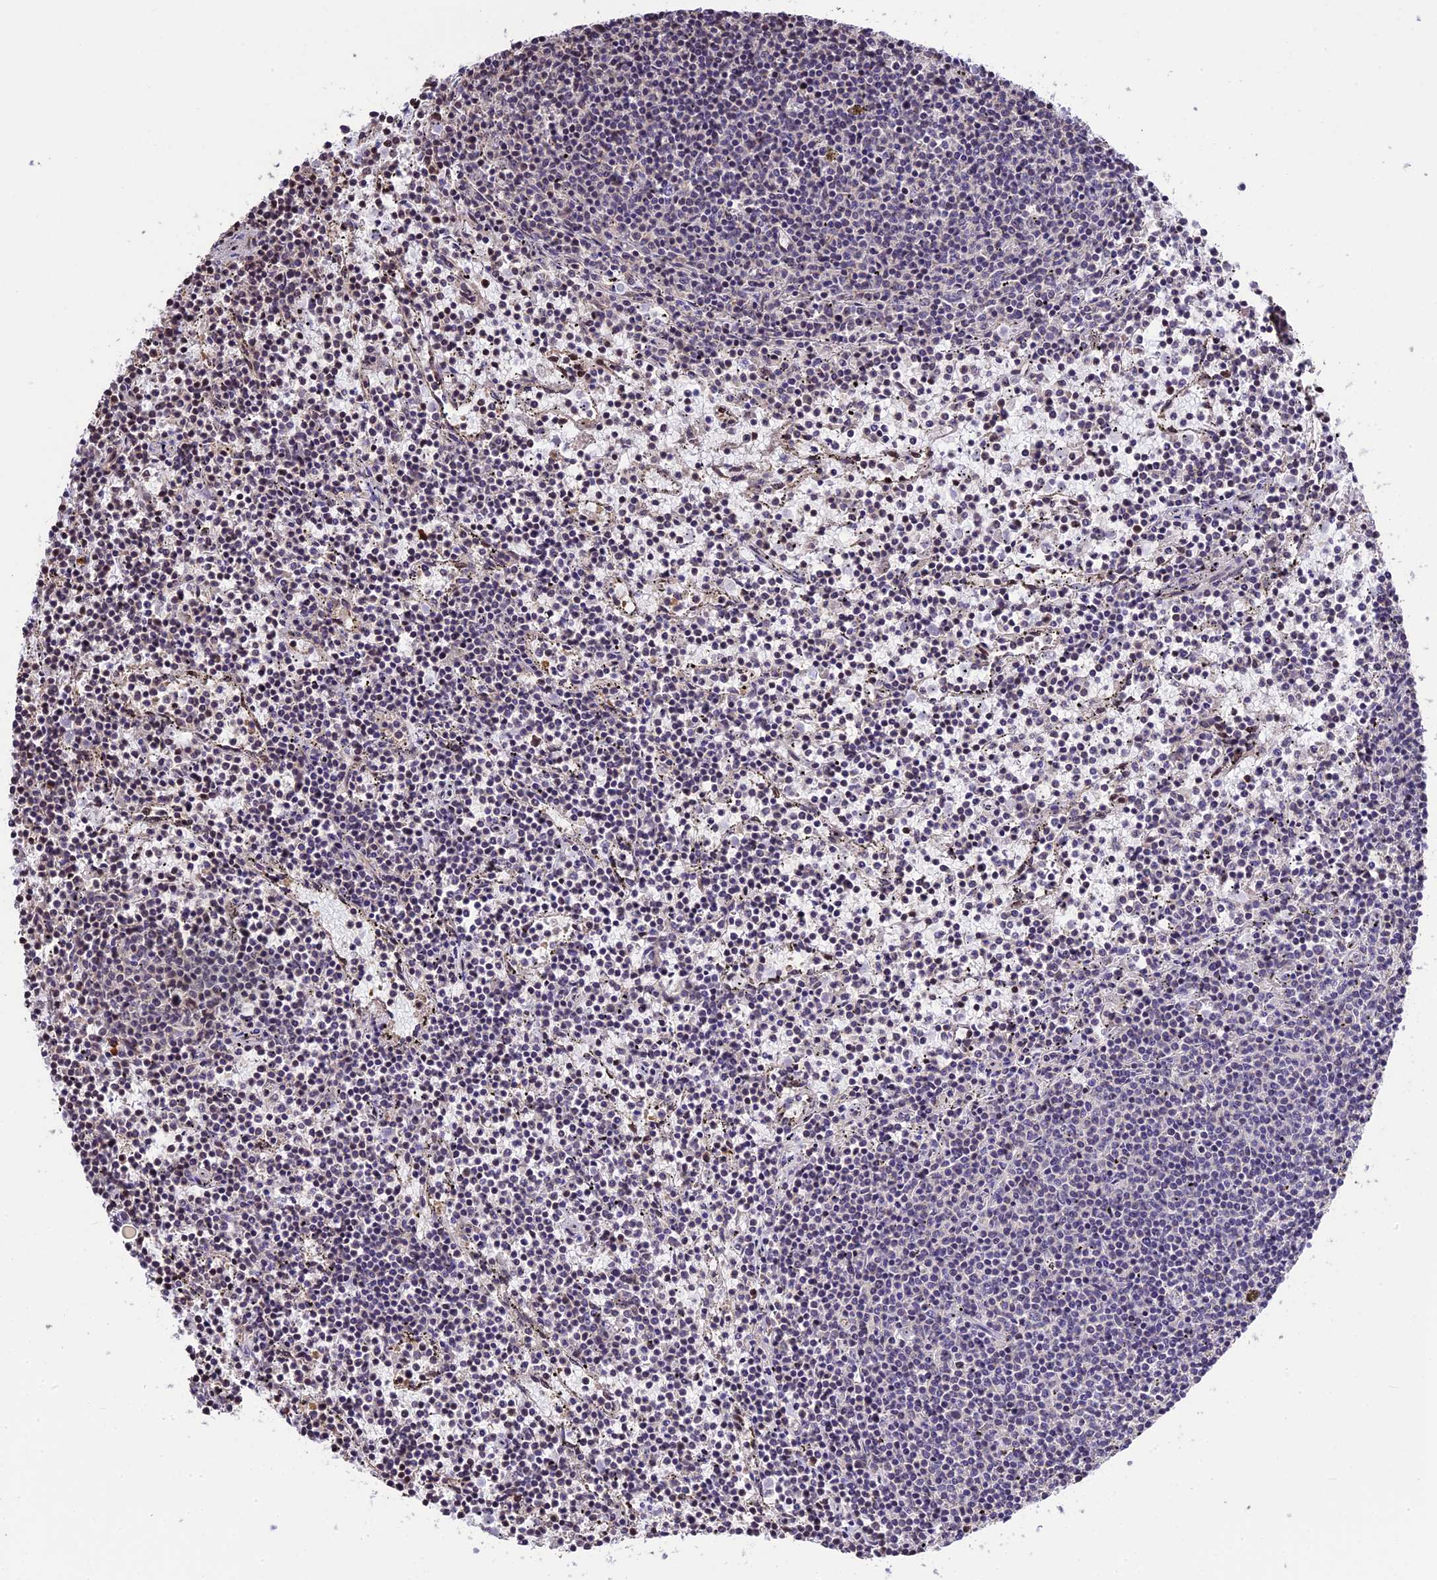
{"staining": {"intensity": "negative", "quantity": "none", "location": "none"}, "tissue": "lymphoma", "cell_type": "Tumor cells", "image_type": "cancer", "snomed": [{"axis": "morphology", "description": "Malignant lymphoma, non-Hodgkin's type, Low grade"}, {"axis": "topography", "description": "Spleen"}], "caption": "High power microscopy photomicrograph of an immunohistochemistry (IHC) micrograph of malignant lymphoma, non-Hodgkin's type (low-grade), revealing no significant expression in tumor cells.", "gene": "POLR3E", "patient": {"sex": "female", "age": 50}}